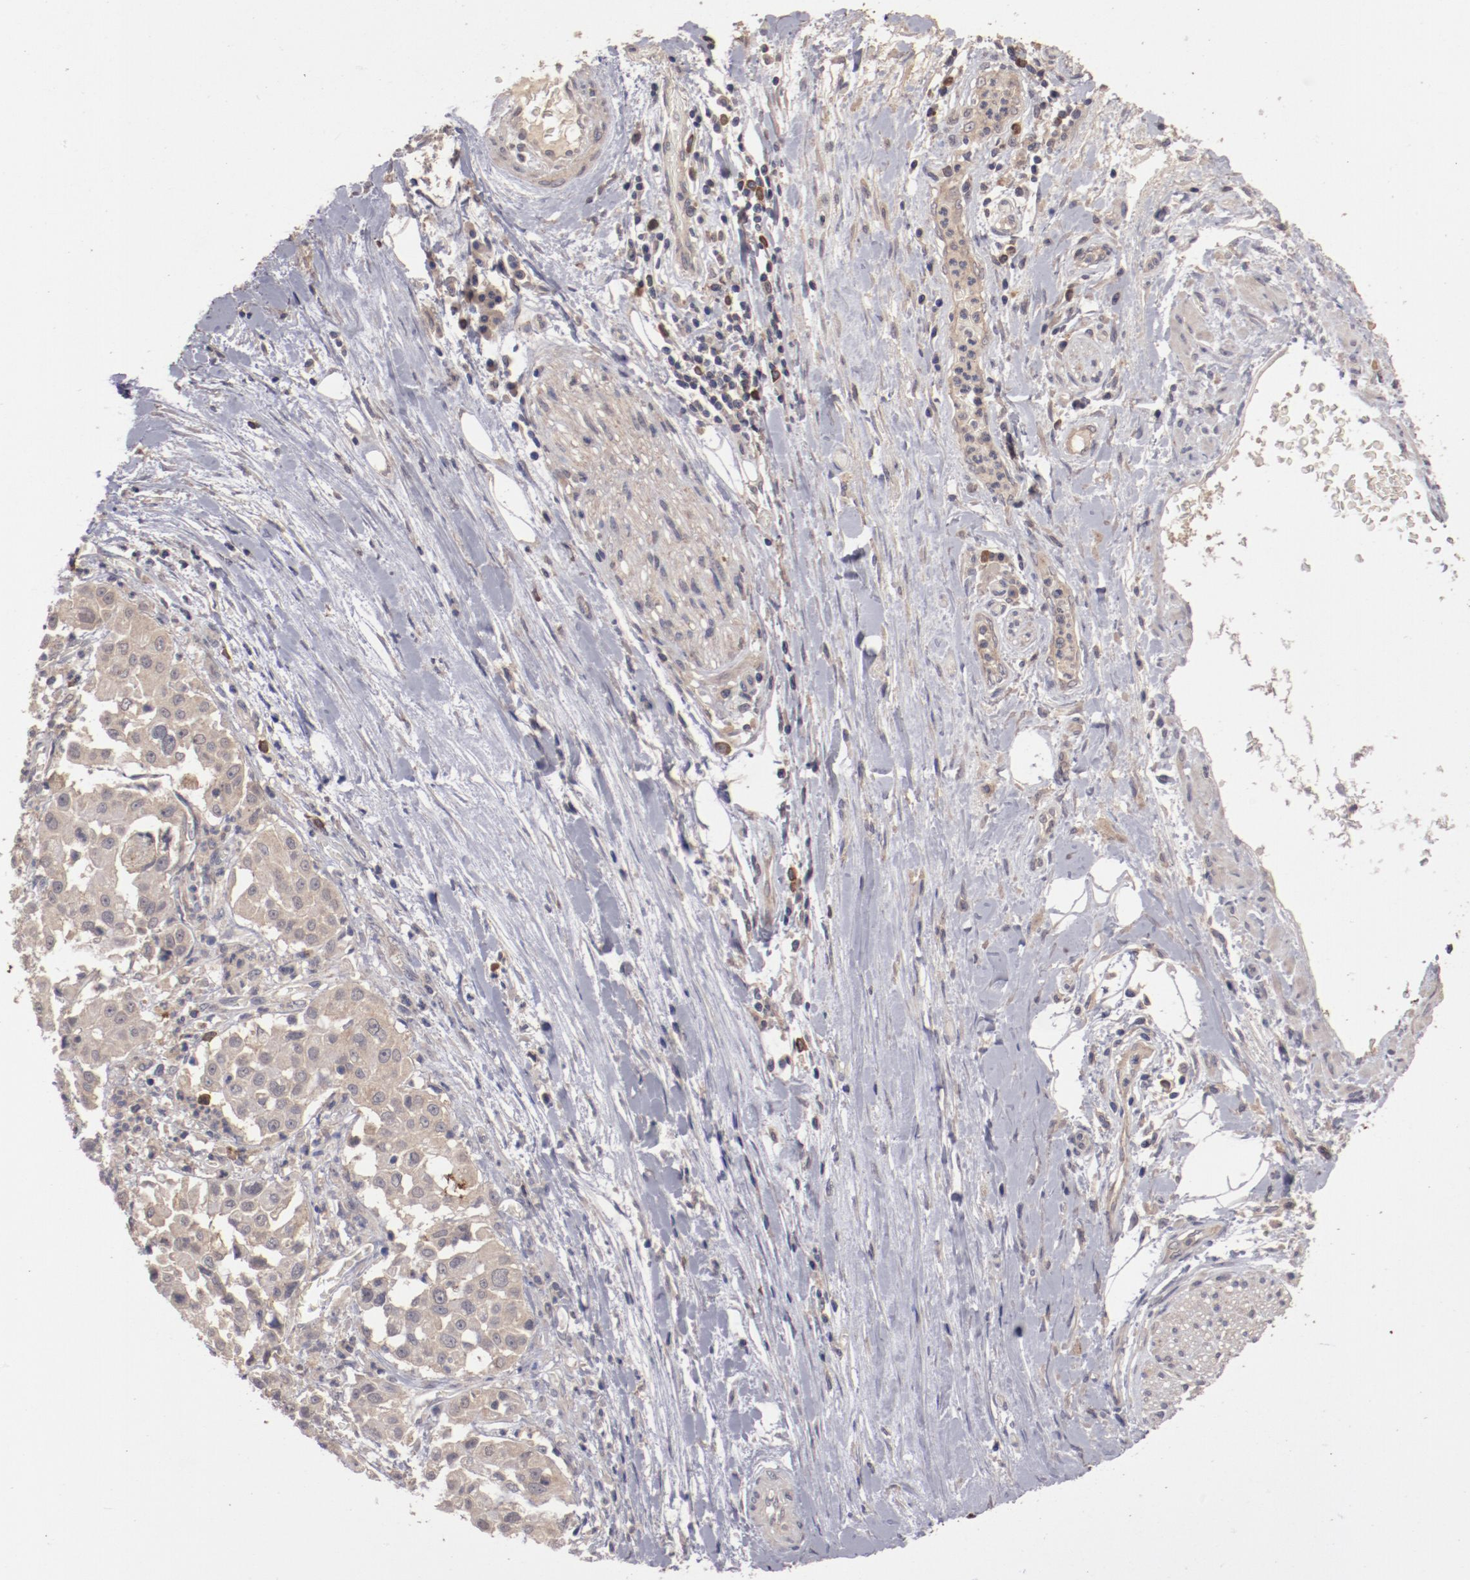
{"staining": {"intensity": "moderate", "quantity": ">75%", "location": "cytoplasmic/membranous"}, "tissue": "pancreatic cancer", "cell_type": "Tumor cells", "image_type": "cancer", "snomed": [{"axis": "morphology", "description": "Adenocarcinoma, NOS"}, {"axis": "topography", "description": "Pancreas"}], "caption": "Human pancreatic adenocarcinoma stained for a protein (brown) shows moderate cytoplasmic/membranous positive positivity in about >75% of tumor cells.", "gene": "LRRC75B", "patient": {"sex": "female", "age": 52}}